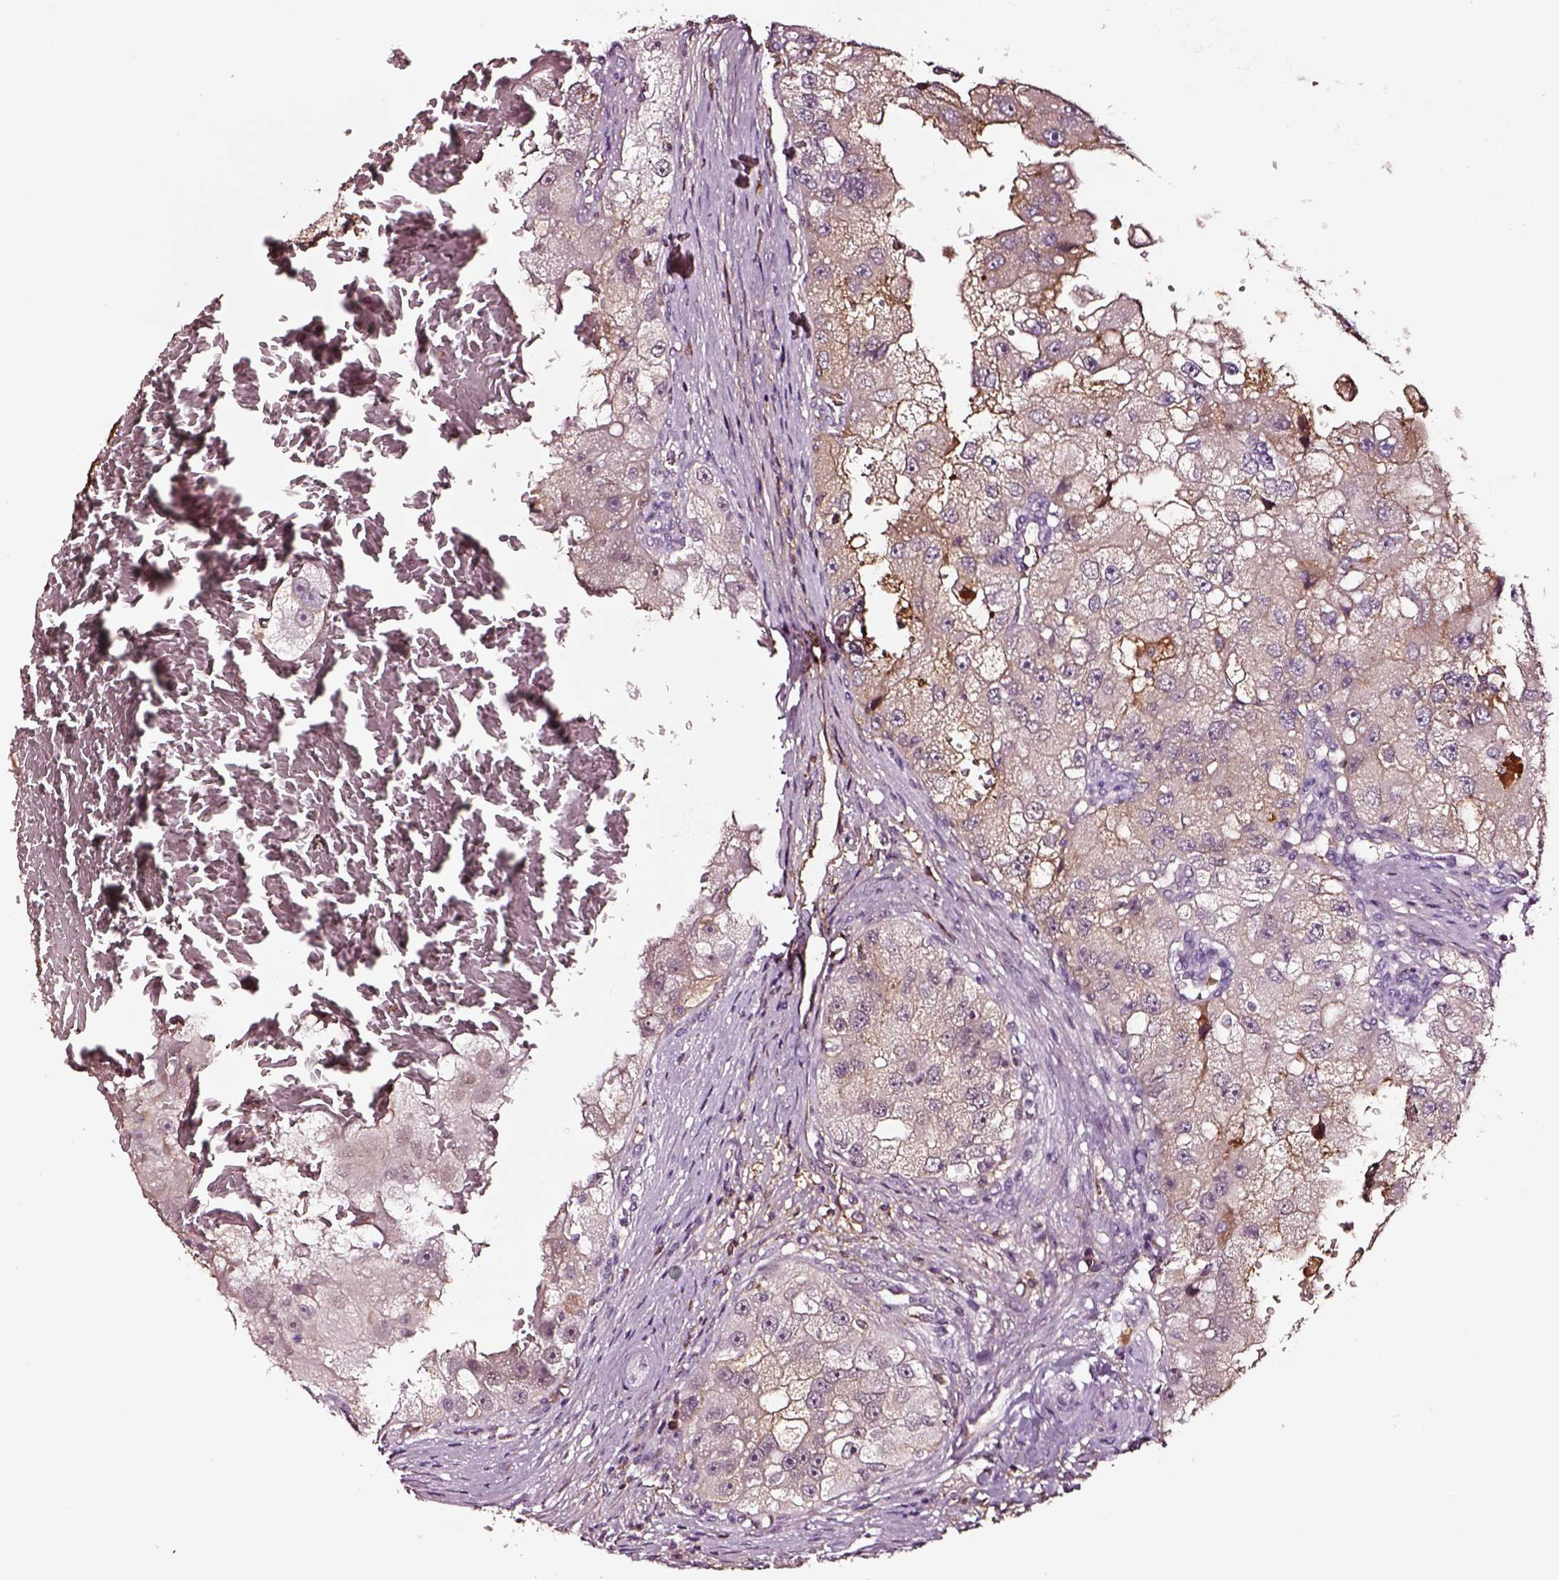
{"staining": {"intensity": "negative", "quantity": "none", "location": "none"}, "tissue": "renal cancer", "cell_type": "Tumor cells", "image_type": "cancer", "snomed": [{"axis": "morphology", "description": "Adenocarcinoma, NOS"}, {"axis": "topography", "description": "Kidney"}], "caption": "Immunohistochemical staining of adenocarcinoma (renal) shows no significant staining in tumor cells.", "gene": "TF", "patient": {"sex": "male", "age": 63}}